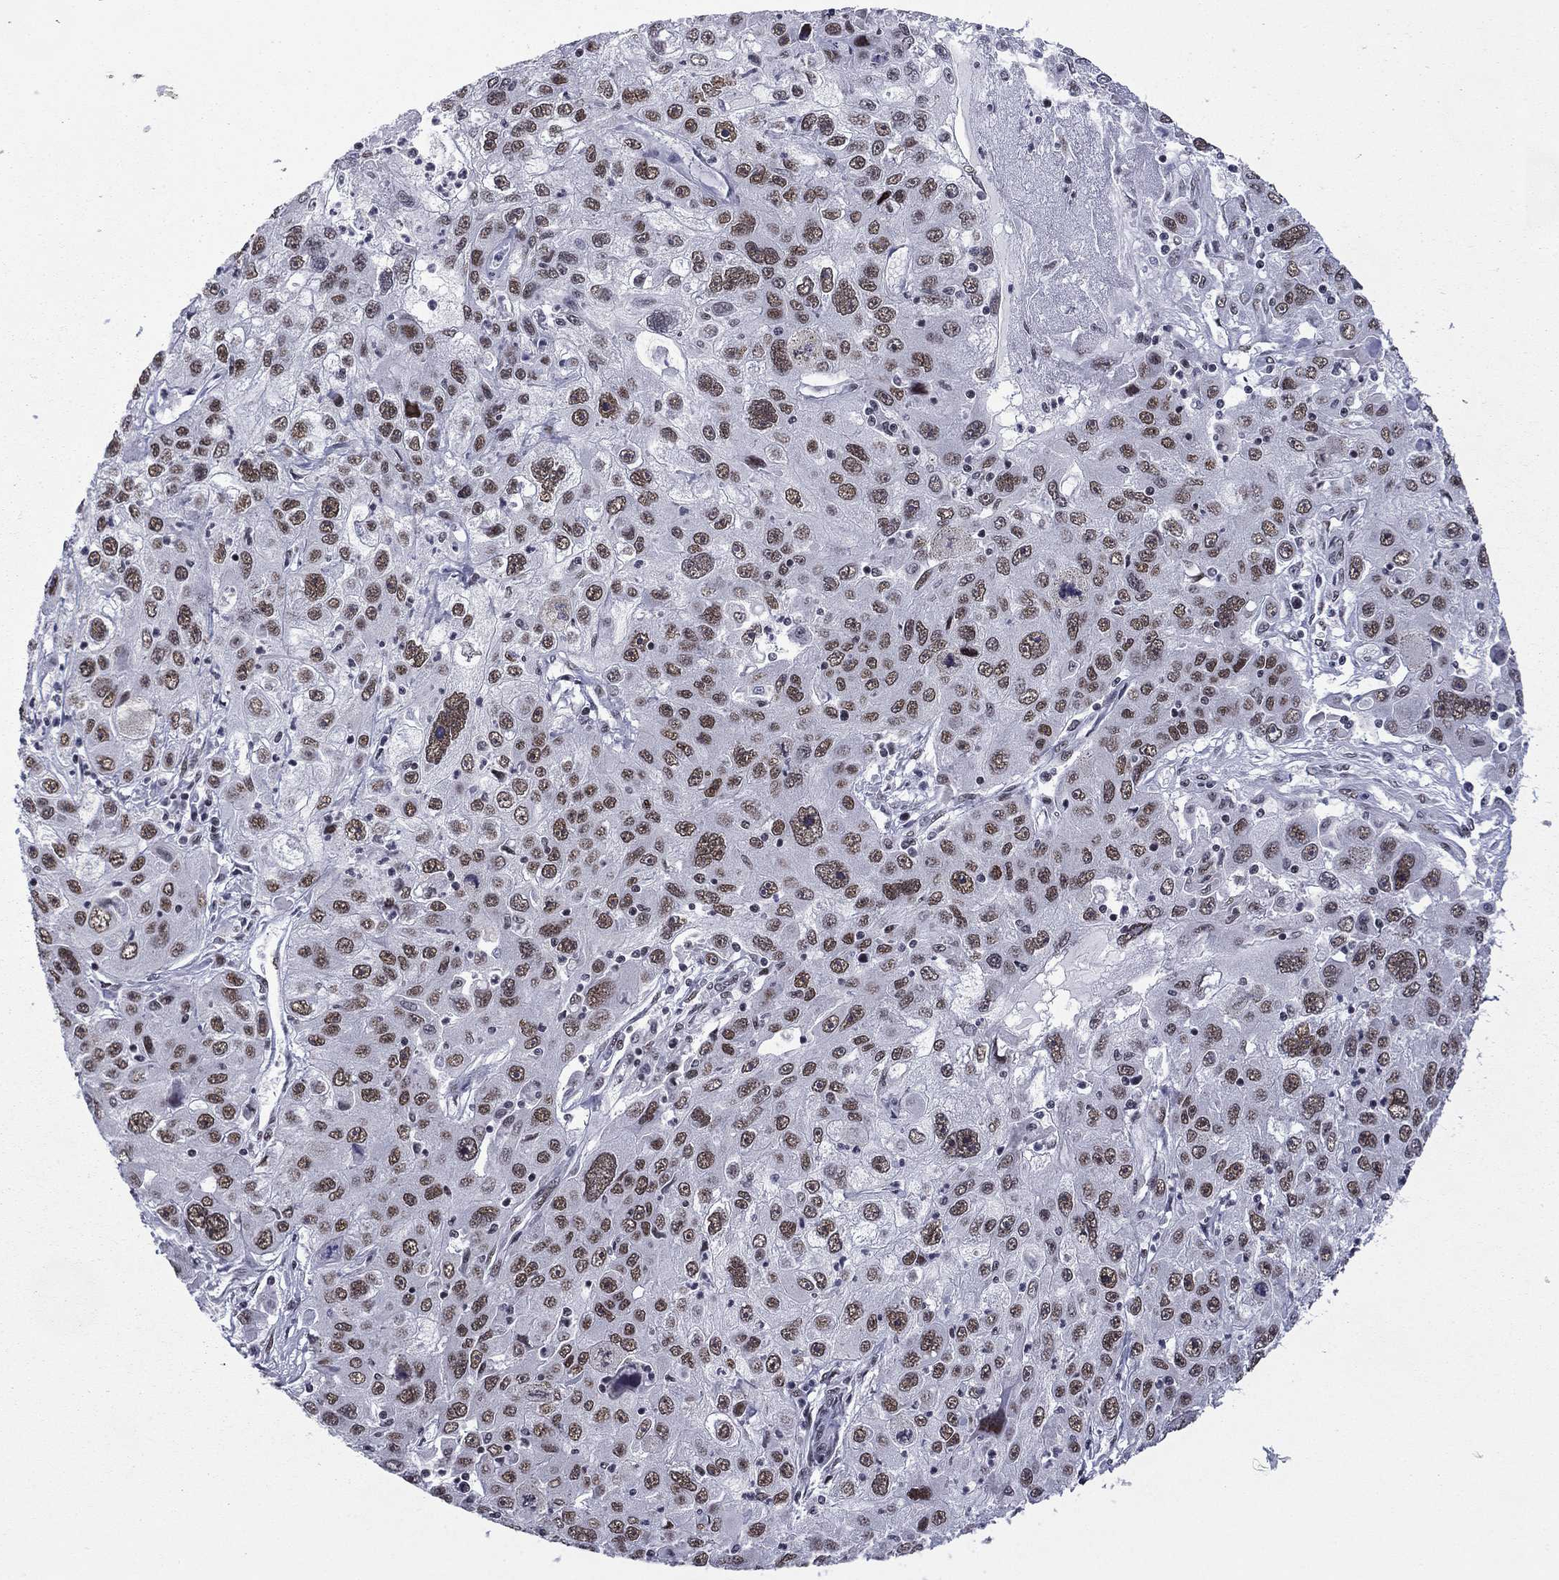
{"staining": {"intensity": "moderate", "quantity": ">75%", "location": "nuclear"}, "tissue": "stomach cancer", "cell_type": "Tumor cells", "image_type": "cancer", "snomed": [{"axis": "morphology", "description": "Adenocarcinoma, NOS"}, {"axis": "topography", "description": "Stomach"}], "caption": "This micrograph exhibits immunohistochemistry staining of stomach cancer (adenocarcinoma), with medium moderate nuclear expression in about >75% of tumor cells.", "gene": "ETV5", "patient": {"sex": "male", "age": 56}}